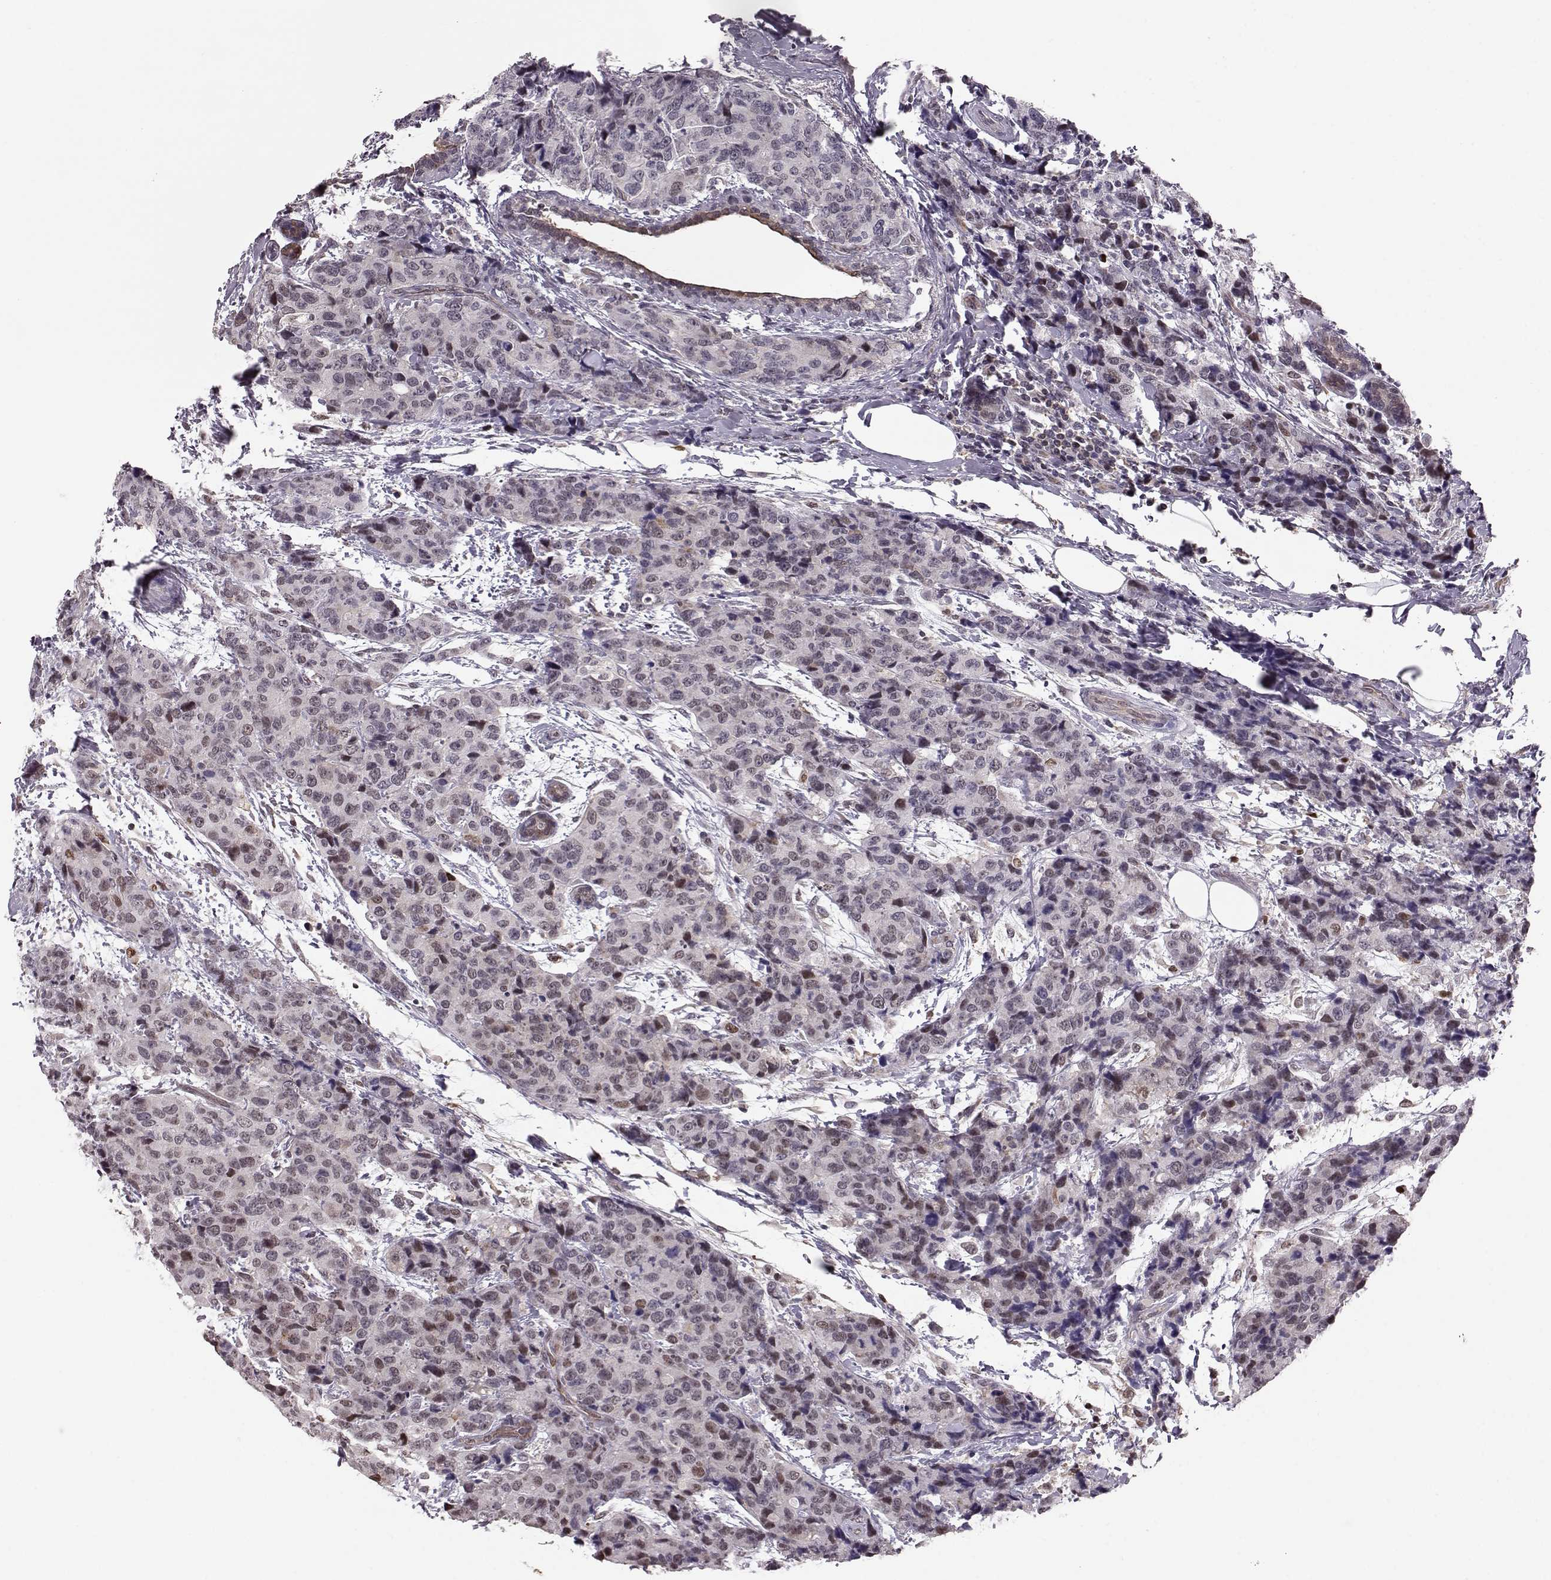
{"staining": {"intensity": "weak", "quantity": "25%-75%", "location": "nuclear"}, "tissue": "breast cancer", "cell_type": "Tumor cells", "image_type": "cancer", "snomed": [{"axis": "morphology", "description": "Lobular carcinoma"}, {"axis": "topography", "description": "Breast"}], "caption": "IHC histopathology image of neoplastic tissue: lobular carcinoma (breast) stained using IHC exhibits low levels of weak protein expression localized specifically in the nuclear of tumor cells, appearing as a nuclear brown color.", "gene": "KLF6", "patient": {"sex": "female", "age": 59}}